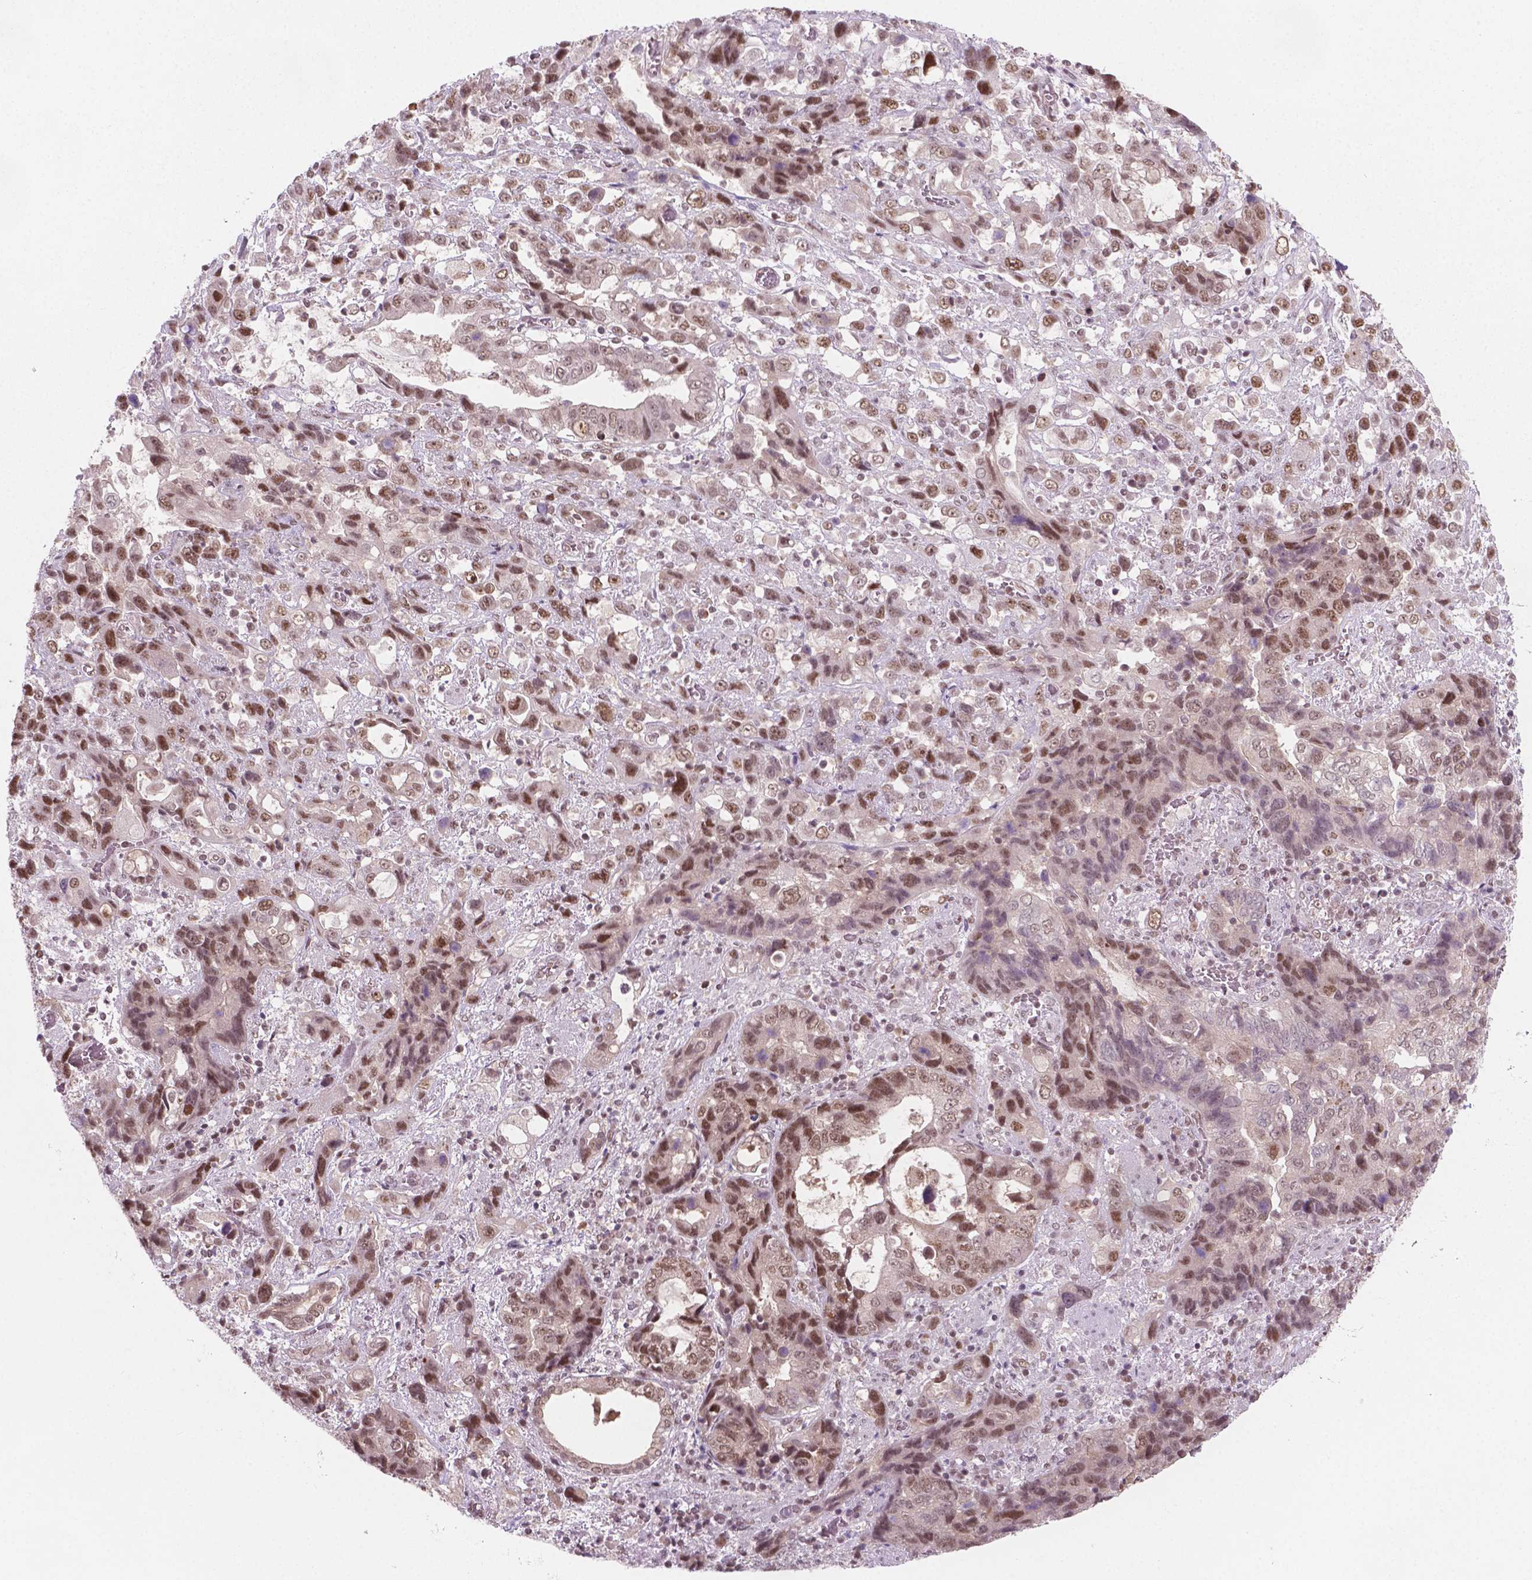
{"staining": {"intensity": "moderate", "quantity": ">75%", "location": "nuclear"}, "tissue": "stomach cancer", "cell_type": "Tumor cells", "image_type": "cancer", "snomed": [{"axis": "morphology", "description": "Adenocarcinoma, NOS"}, {"axis": "topography", "description": "Stomach, upper"}], "caption": "DAB (3,3'-diaminobenzidine) immunohistochemical staining of adenocarcinoma (stomach) exhibits moderate nuclear protein positivity in approximately >75% of tumor cells.", "gene": "PHAX", "patient": {"sex": "female", "age": 81}}